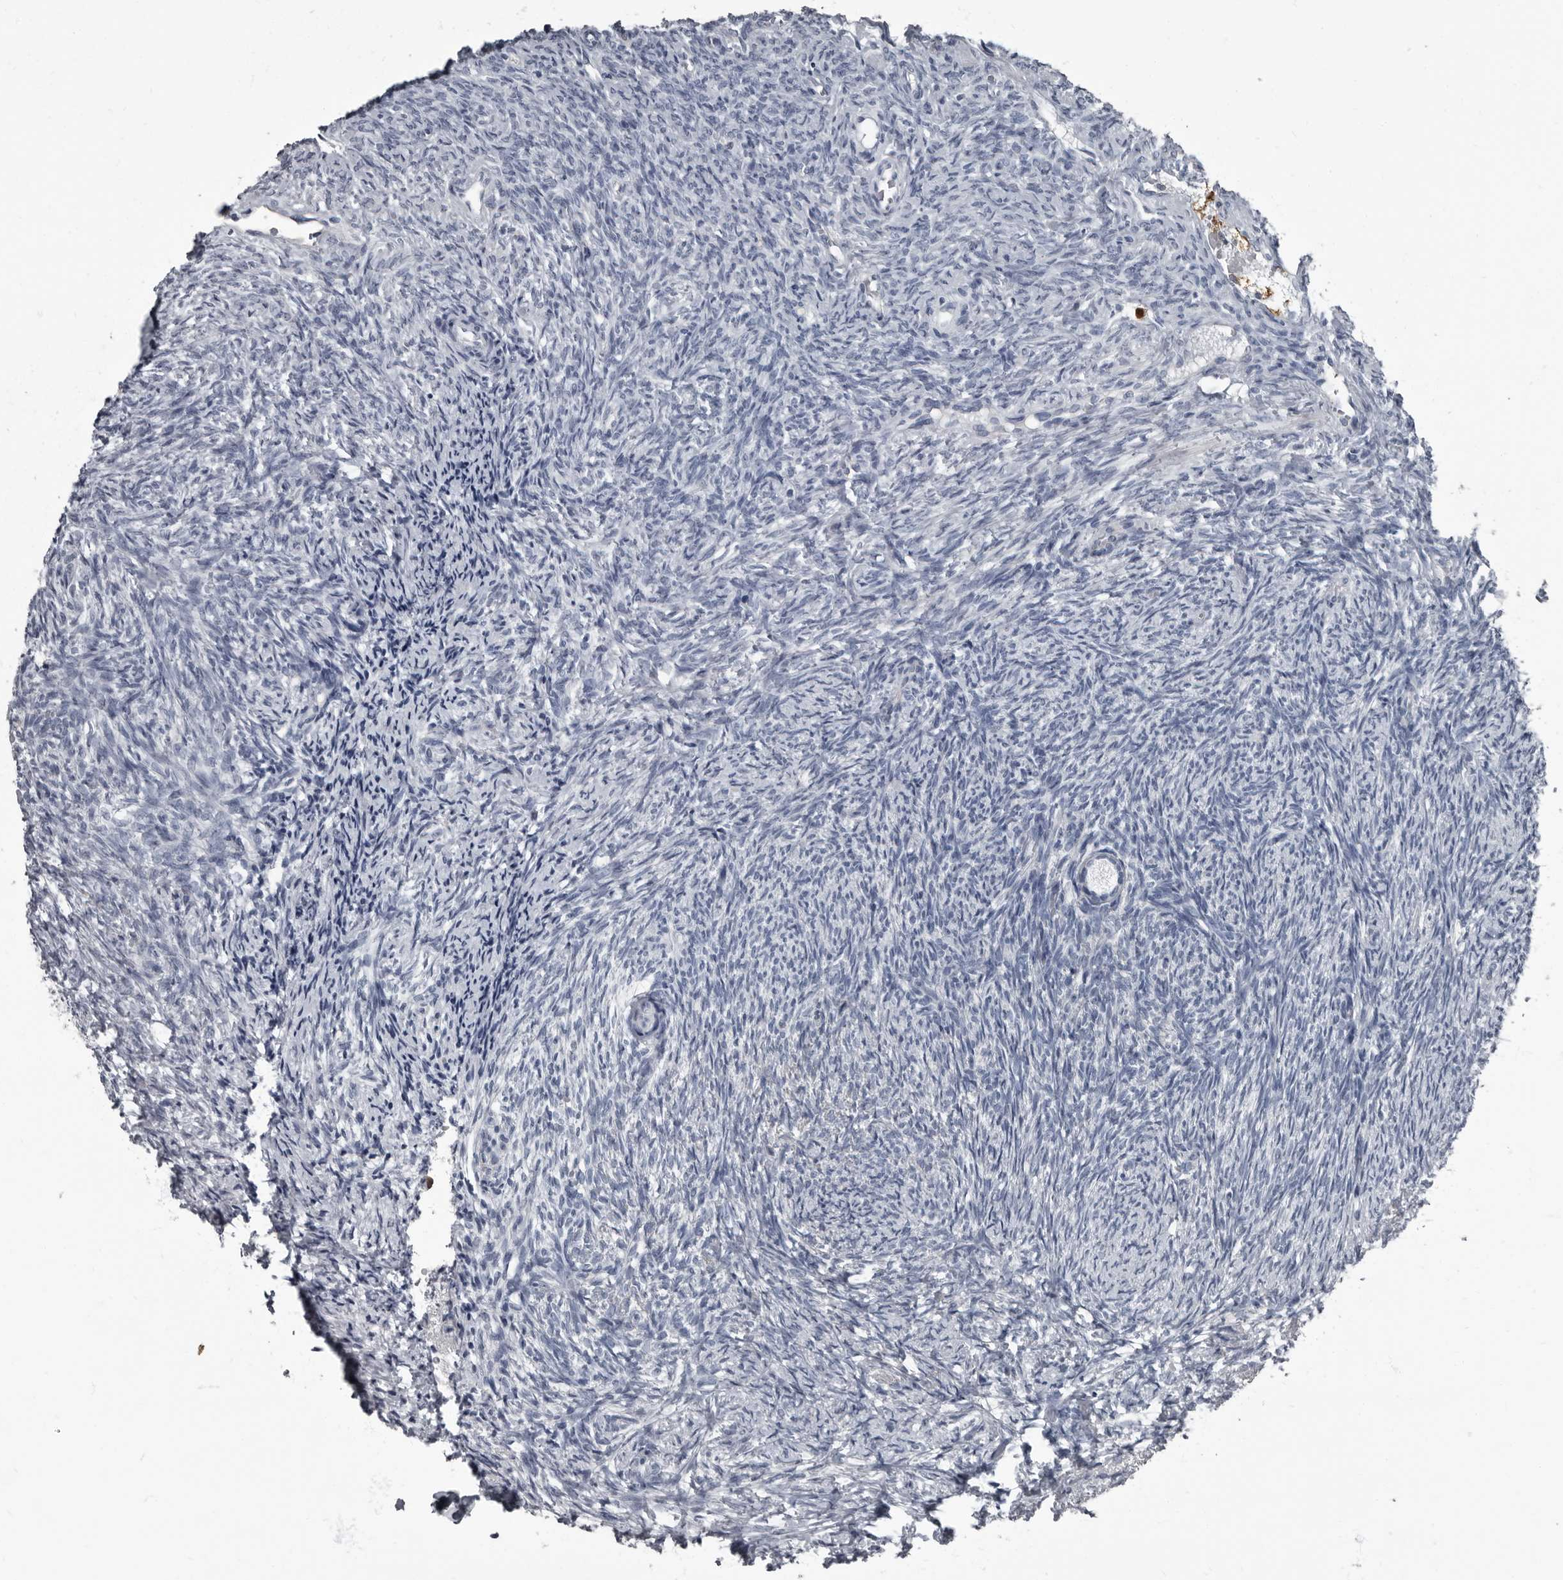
{"staining": {"intensity": "negative", "quantity": "none", "location": "none"}, "tissue": "ovary", "cell_type": "Follicle cells", "image_type": "normal", "snomed": [{"axis": "morphology", "description": "Normal tissue, NOS"}, {"axis": "topography", "description": "Ovary"}], "caption": "High power microscopy micrograph of an immunohistochemistry photomicrograph of benign ovary, revealing no significant staining in follicle cells.", "gene": "TPD52L1", "patient": {"sex": "female", "age": 41}}